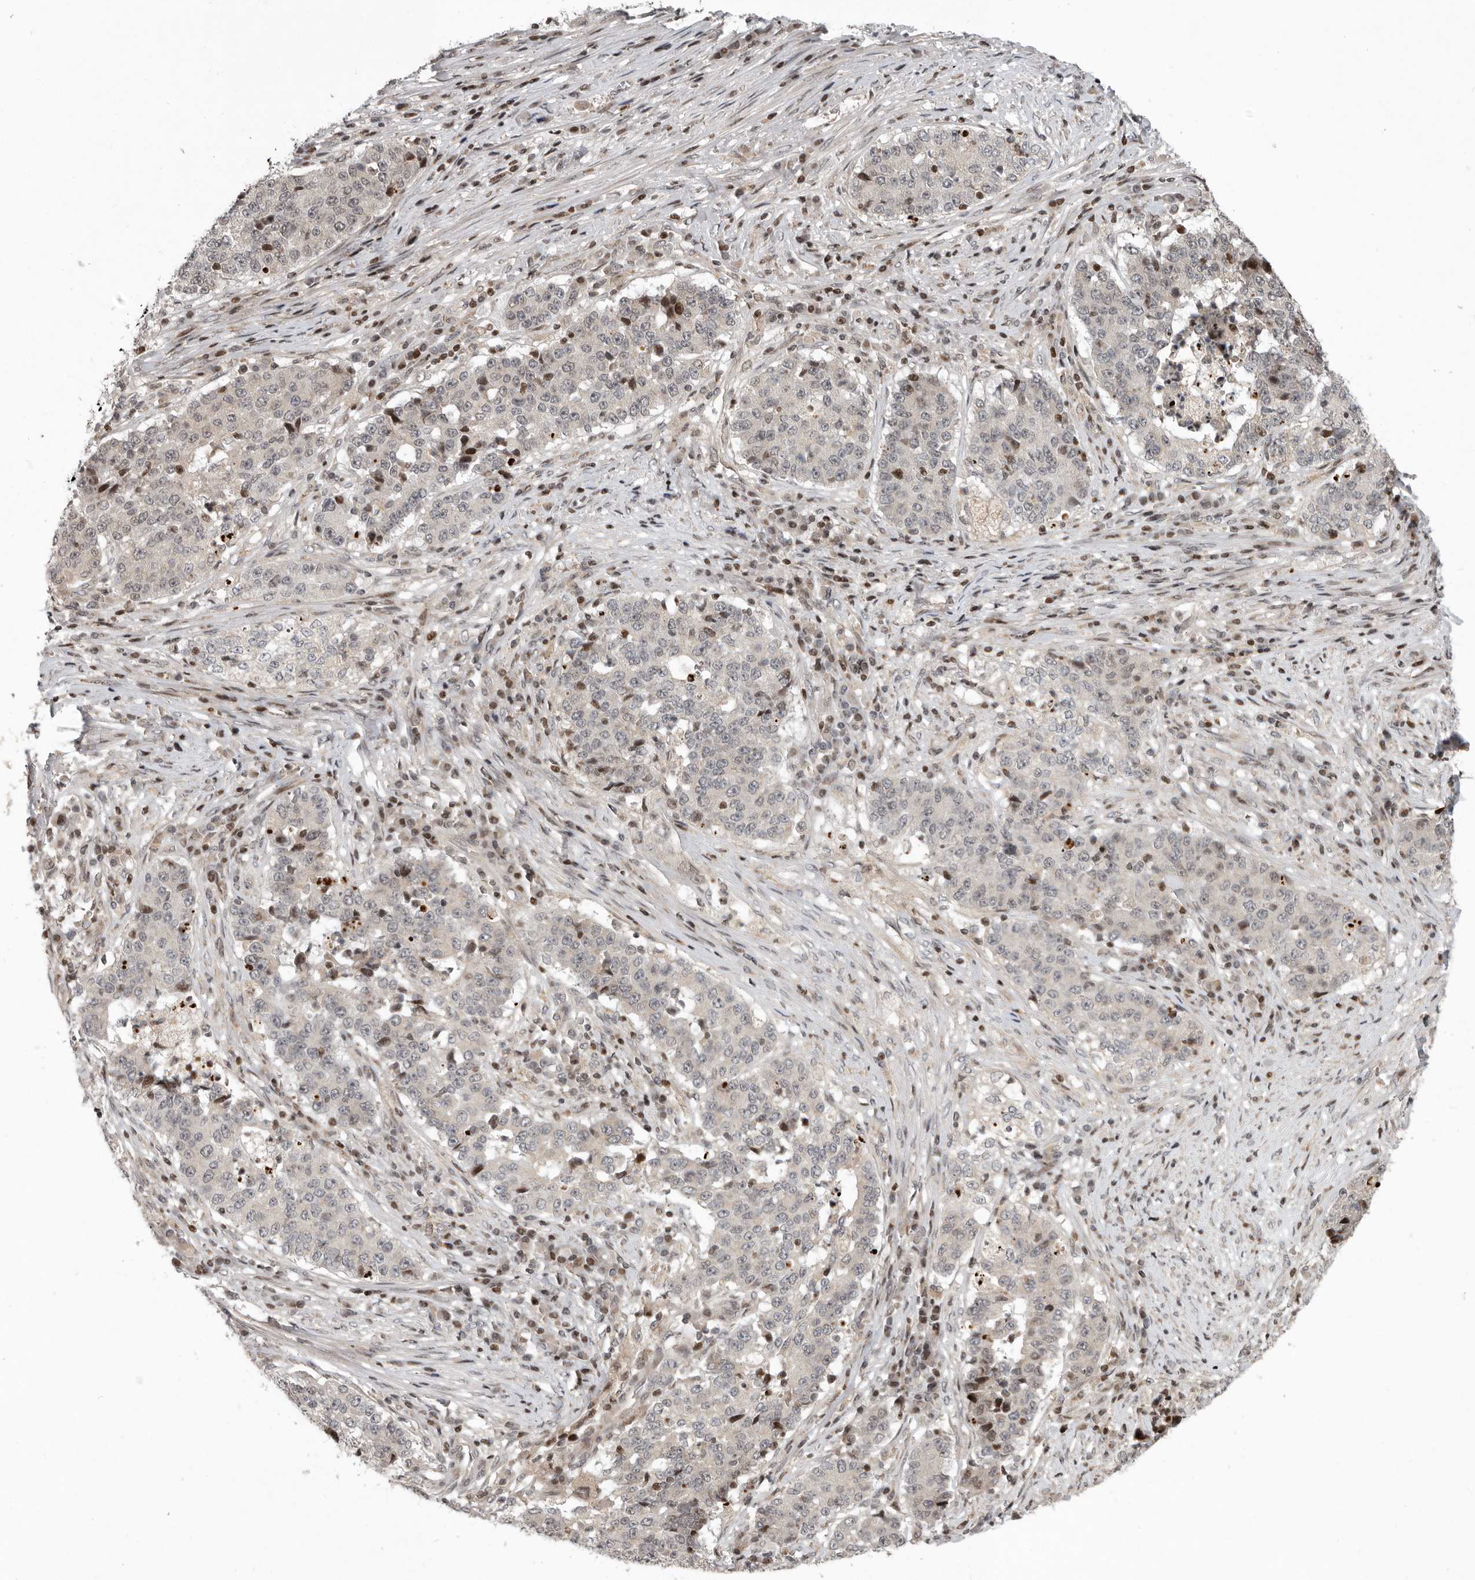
{"staining": {"intensity": "negative", "quantity": "none", "location": "none"}, "tissue": "stomach cancer", "cell_type": "Tumor cells", "image_type": "cancer", "snomed": [{"axis": "morphology", "description": "Adenocarcinoma, NOS"}, {"axis": "topography", "description": "Stomach"}], "caption": "IHC histopathology image of adenocarcinoma (stomach) stained for a protein (brown), which displays no expression in tumor cells.", "gene": "RABIF", "patient": {"sex": "male", "age": 59}}